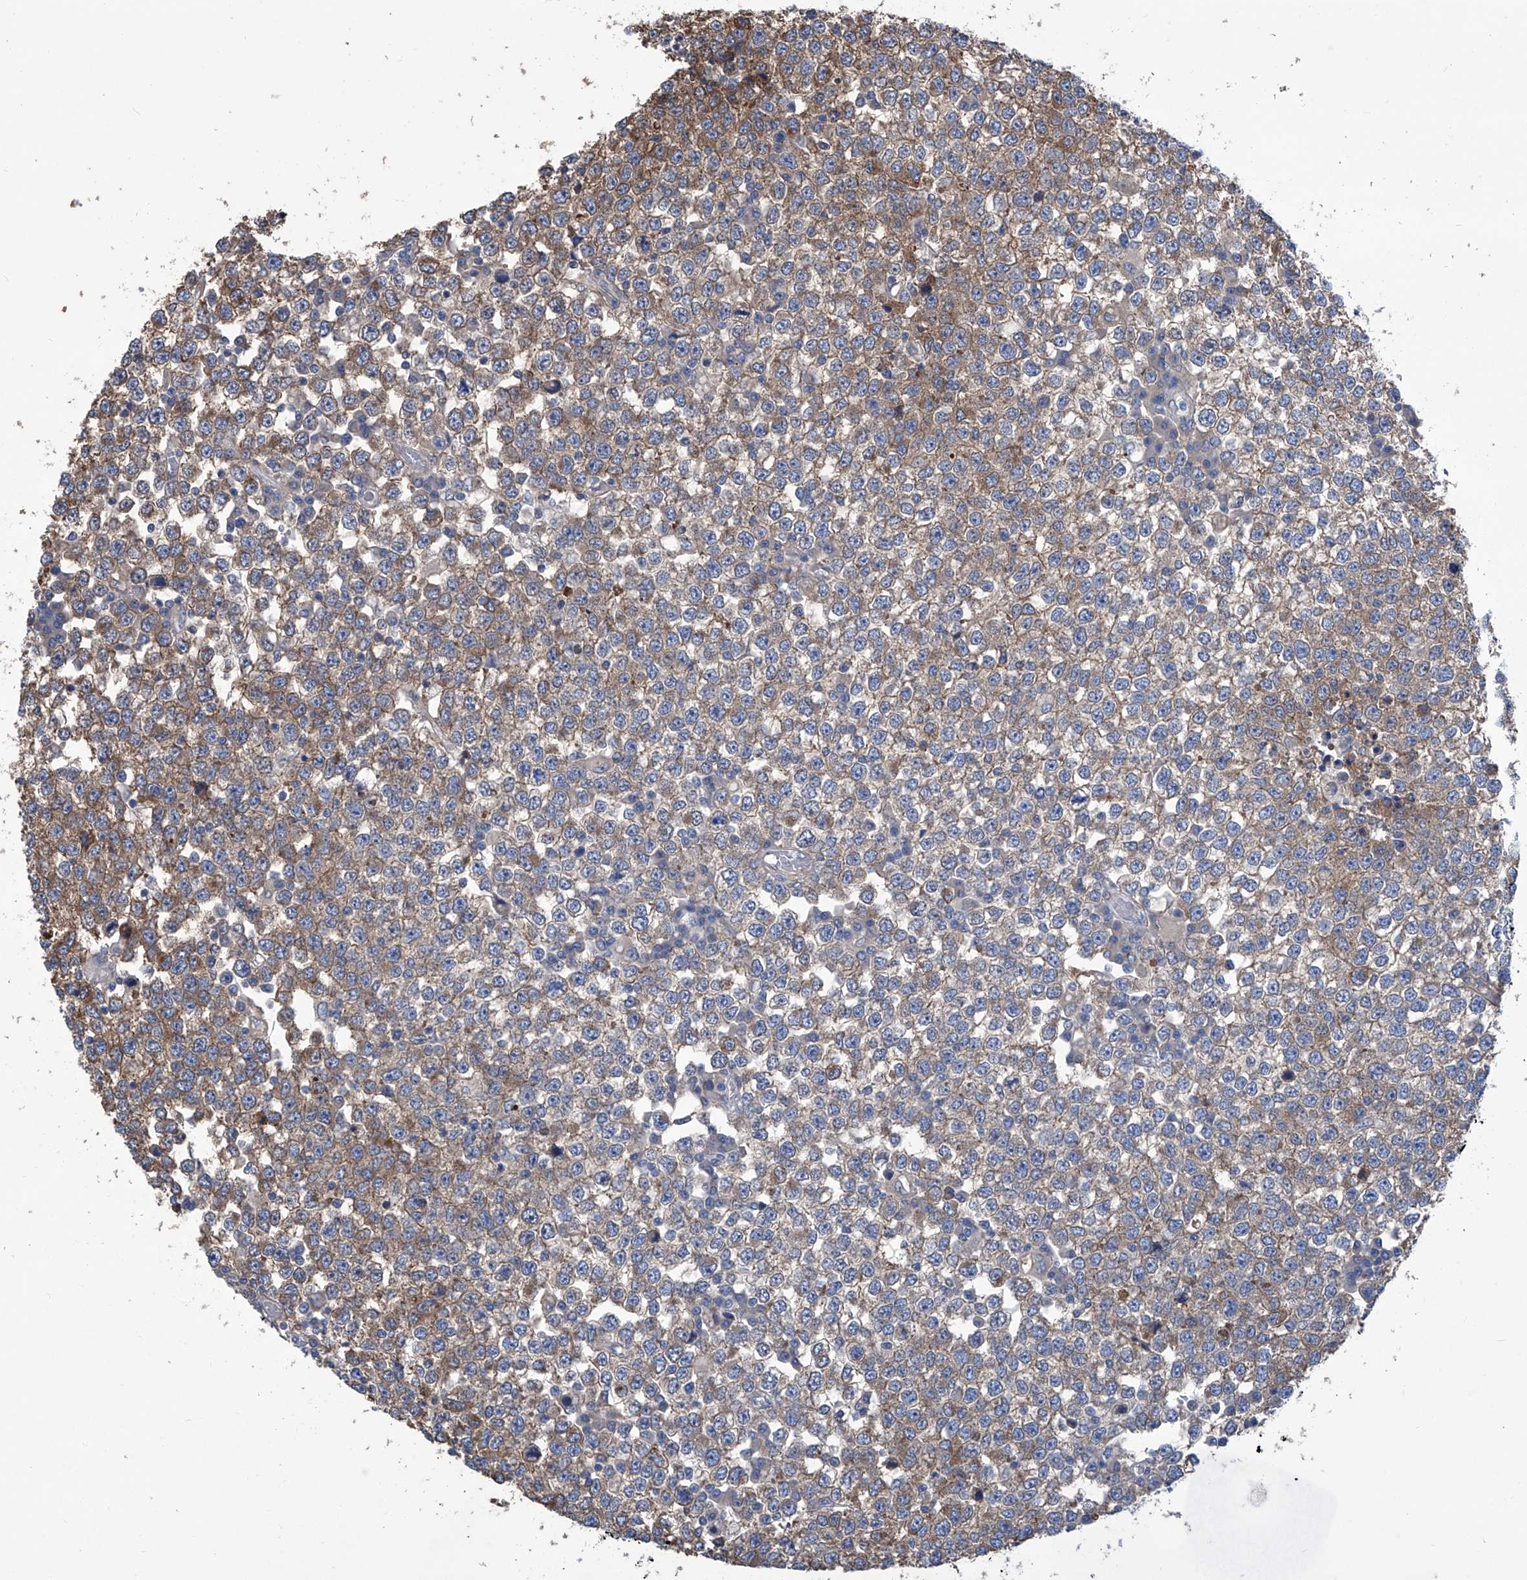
{"staining": {"intensity": "moderate", "quantity": ">75%", "location": "cytoplasmic/membranous"}, "tissue": "testis cancer", "cell_type": "Tumor cells", "image_type": "cancer", "snomed": [{"axis": "morphology", "description": "Seminoma, NOS"}, {"axis": "topography", "description": "Testis"}], "caption": "A photomicrograph showing moderate cytoplasmic/membranous expression in approximately >75% of tumor cells in testis seminoma, as visualized by brown immunohistochemical staining.", "gene": "SMS", "patient": {"sex": "male", "age": 65}}